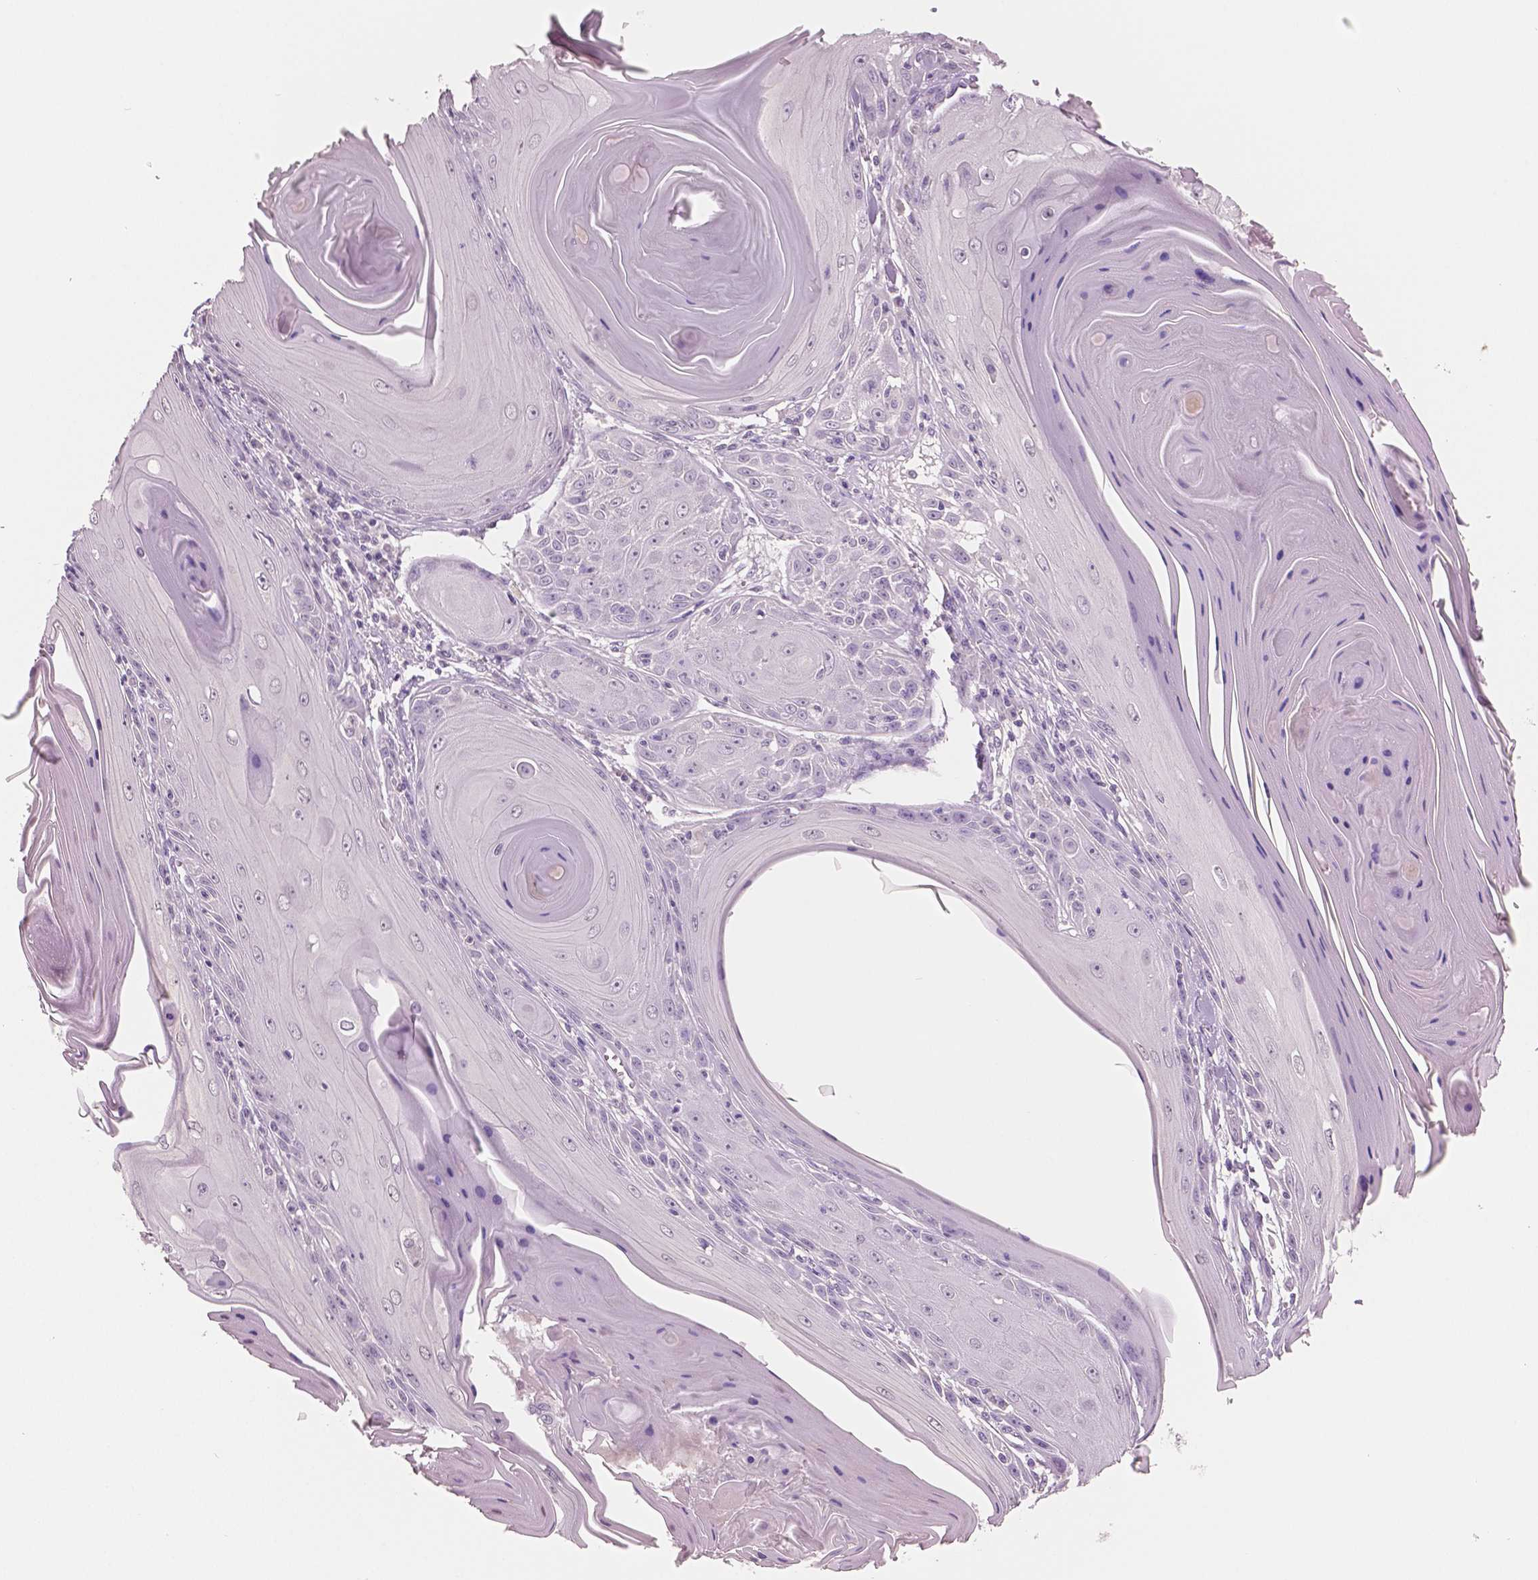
{"staining": {"intensity": "negative", "quantity": "none", "location": "none"}, "tissue": "skin cancer", "cell_type": "Tumor cells", "image_type": "cancer", "snomed": [{"axis": "morphology", "description": "Squamous cell carcinoma, NOS"}, {"axis": "topography", "description": "Skin"}, {"axis": "topography", "description": "Vulva"}], "caption": "Skin cancer stained for a protein using immunohistochemistry (IHC) reveals no positivity tumor cells.", "gene": "NECAB2", "patient": {"sex": "female", "age": 85}}